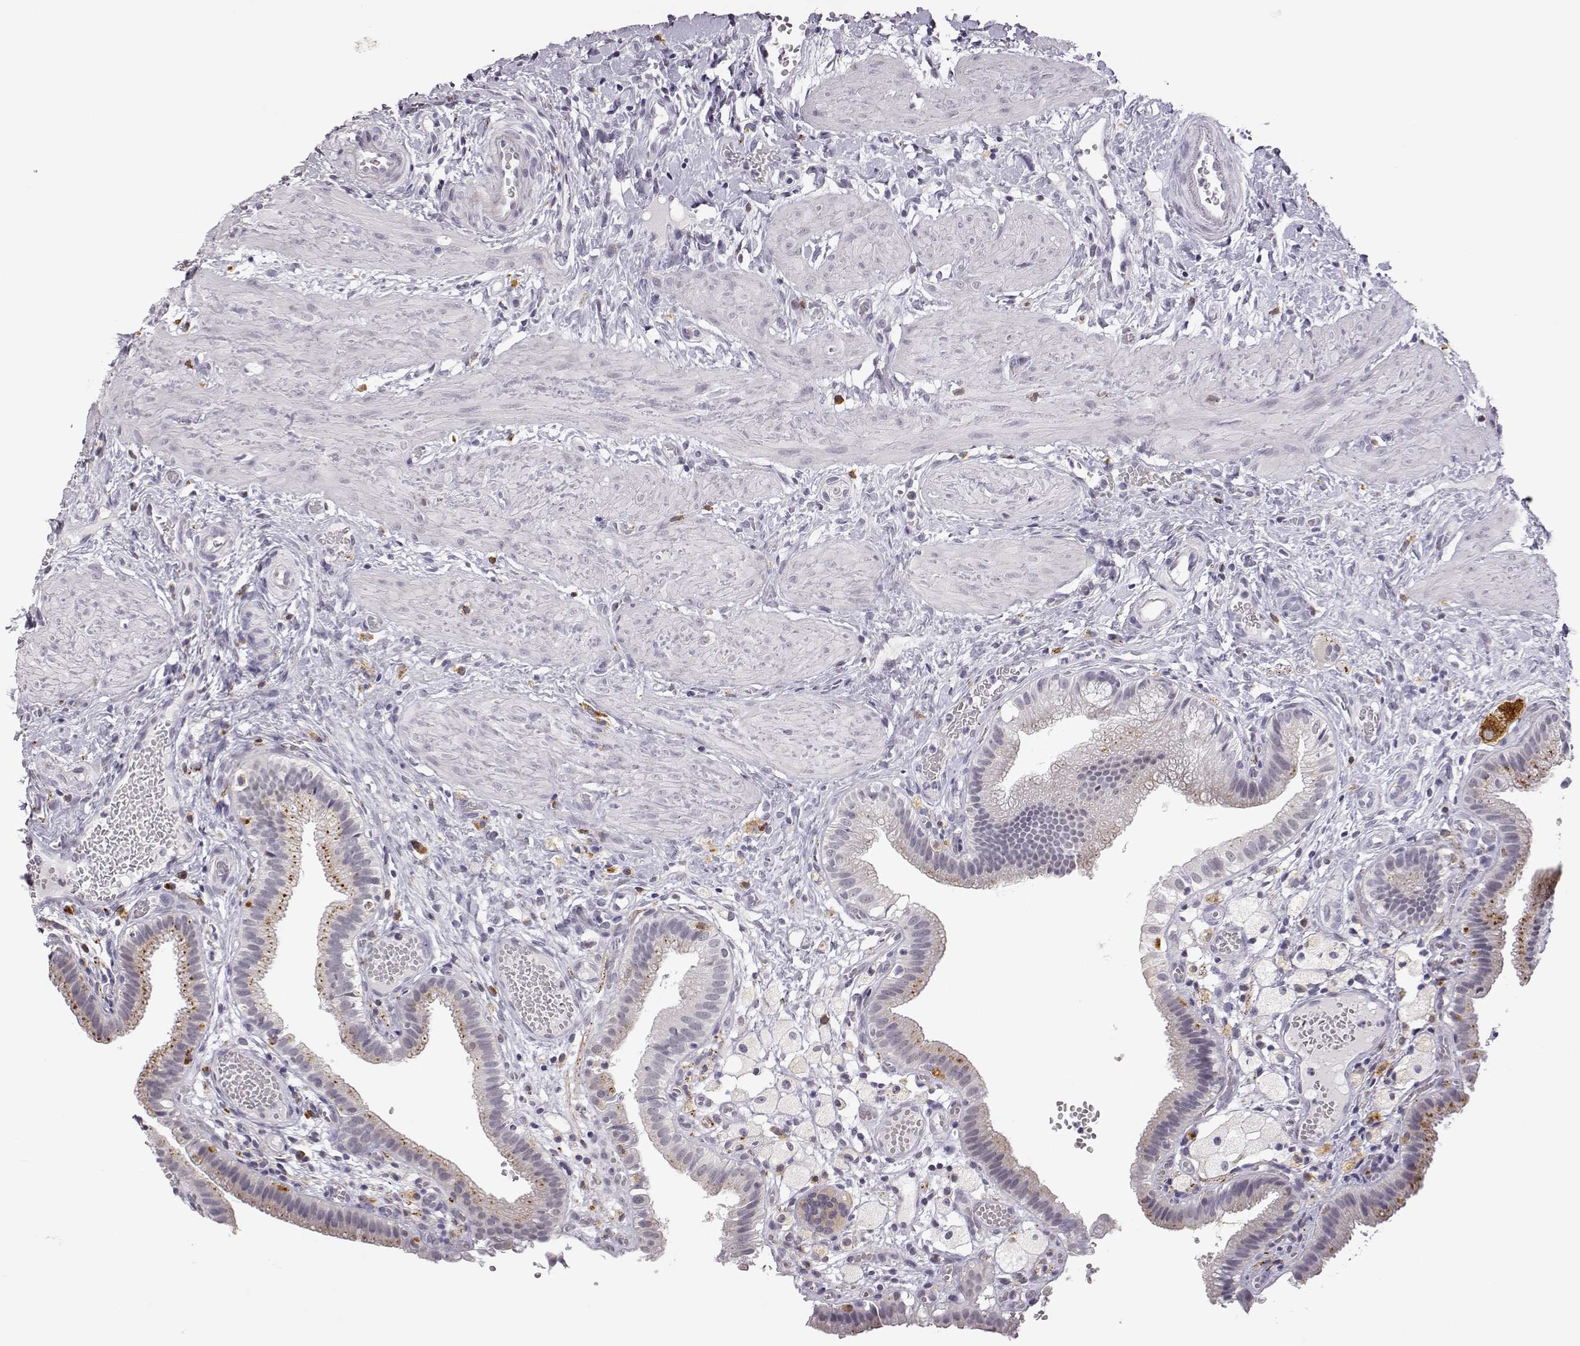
{"staining": {"intensity": "negative", "quantity": "none", "location": "none"}, "tissue": "gallbladder", "cell_type": "Glandular cells", "image_type": "normal", "snomed": [{"axis": "morphology", "description": "Normal tissue, NOS"}, {"axis": "topography", "description": "Gallbladder"}], "caption": "A high-resolution micrograph shows immunohistochemistry (IHC) staining of unremarkable gallbladder, which exhibits no significant staining in glandular cells. (DAB (3,3'-diaminobenzidine) immunohistochemistry visualized using brightfield microscopy, high magnification).", "gene": "VGF", "patient": {"sex": "female", "age": 24}}